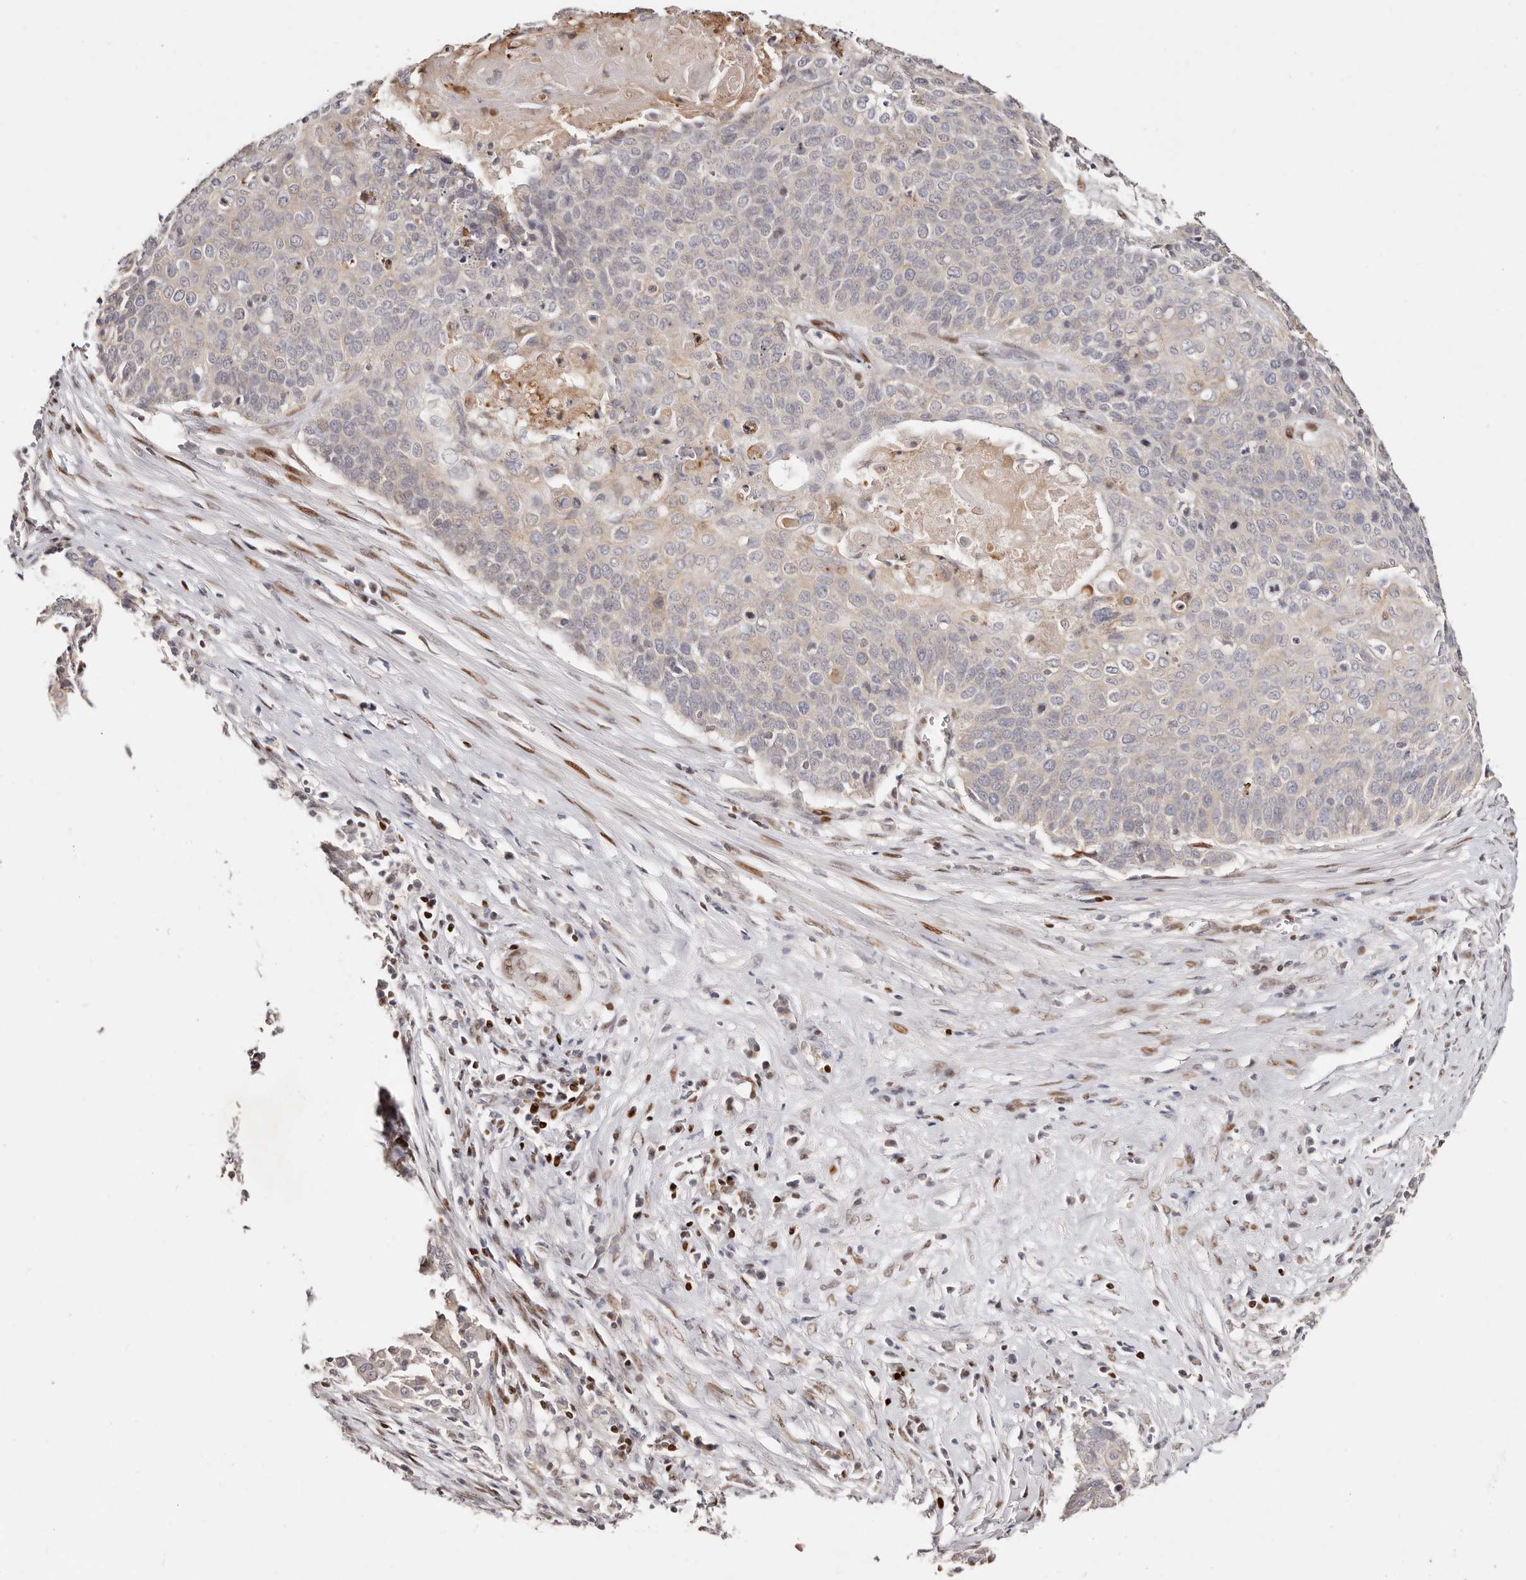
{"staining": {"intensity": "negative", "quantity": "none", "location": "none"}, "tissue": "cervical cancer", "cell_type": "Tumor cells", "image_type": "cancer", "snomed": [{"axis": "morphology", "description": "Squamous cell carcinoma, NOS"}, {"axis": "topography", "description": "Cervix"}], "caption": "Immunohistochemistry (IHC) photomicrograph of cervical cancer (squamous cell carcinoma) stained for a protein (brown), which reveals no positivity in tumor cells.", "gene": "IQGAP3", "patient": {"sex": "female", "age": 39}}